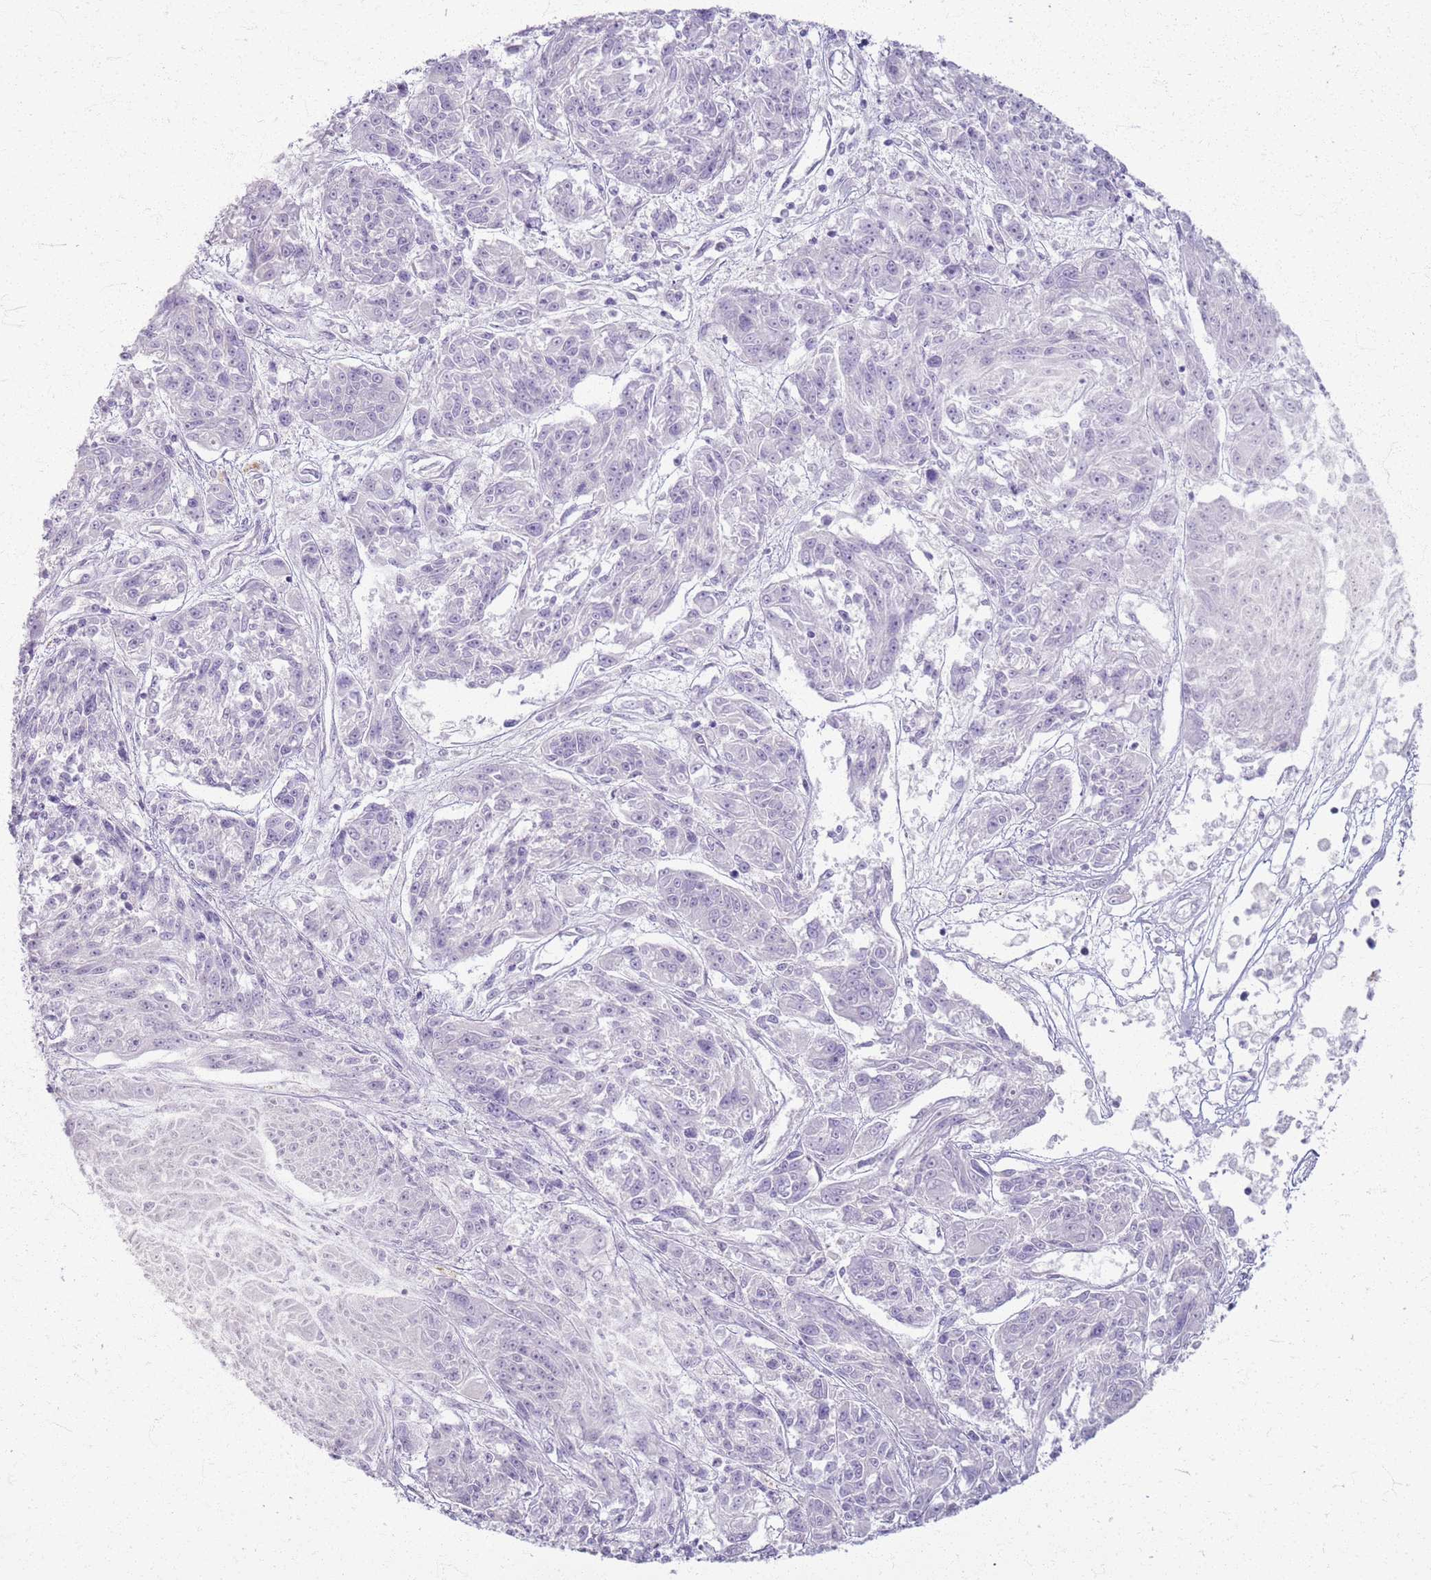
{"staining": {"intensity": "negative", "quantity": "none", "location": "none"}, "tissue": "melanoma", "cell_type": "Tumor cells", "image_type": "cancer", "snomed": [{"axis": "morphology", "description": "Malignant melanoma, NOS"}, {"axis": "topography", "description": "Skin"}], "caption": "Malignant melanoma was stained to show a protein in brown. There is no significant staining in tumor cells. (DAB immunohistochemistry visualized using brightfield microscopy, high magnification).", "gene": "CSRP3", "patient": {"sex": "male", "age": 53}}